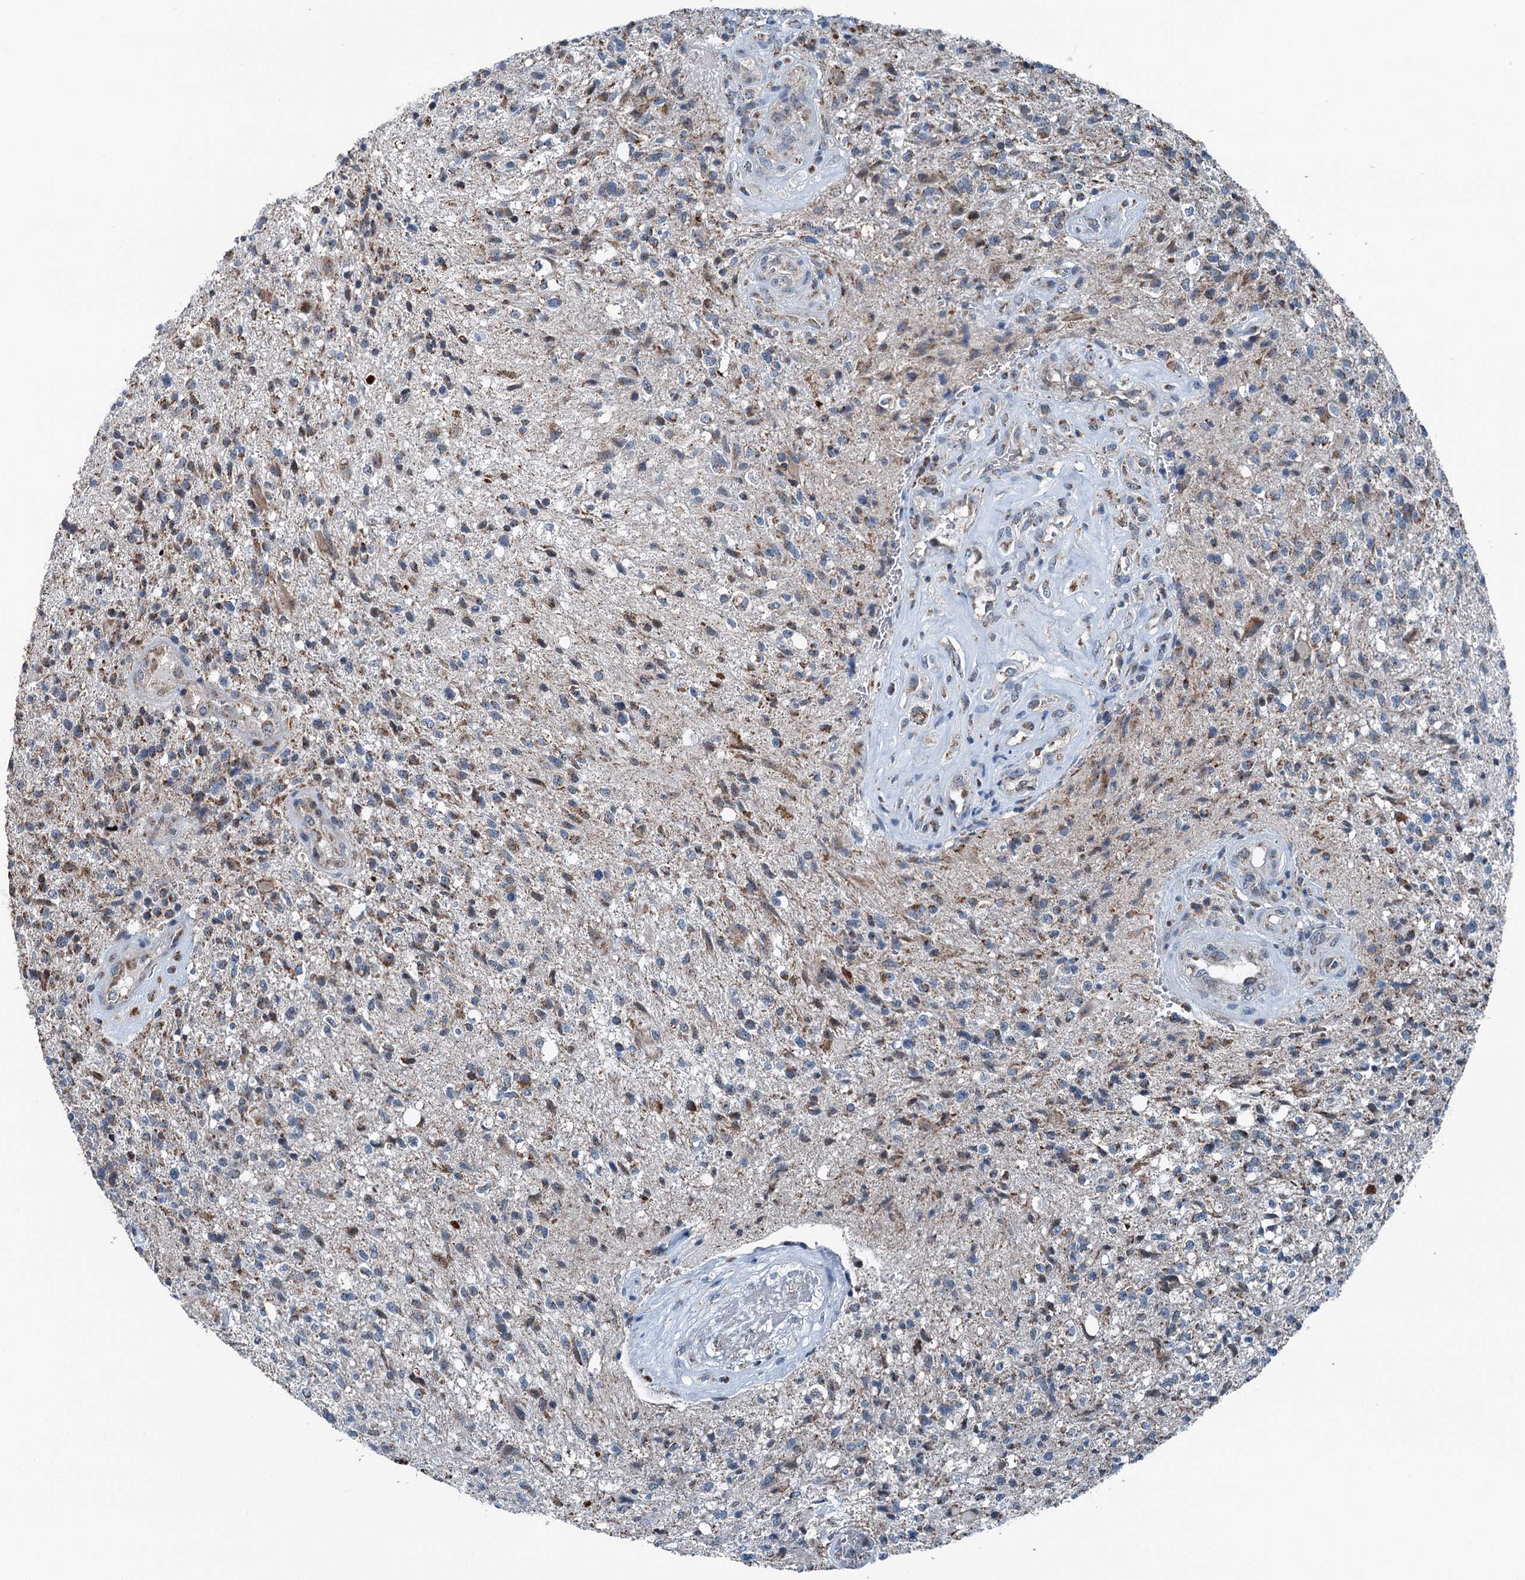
{"staining": {"intensity": "negative", "quantity": "none", "location": "none"}, "tissue": "glioma", "cell_type": "Tumor cells", "image_type": "cancer", "snomed": [{"axis": "morphology", "description": "Glioma, malignant, High grade"}, {"axis": "topography", "description": "Brain"}], "caption": "Protein analysis of malignant glioma (high-grade) shows no significant expression in tumor cells. (Brightfield microscopy of DAB (3,3'-diaminobenzidine) IHC at high magnification).", "gene": "TRPT1", "patient": {"sex": "male", "age": 56}}